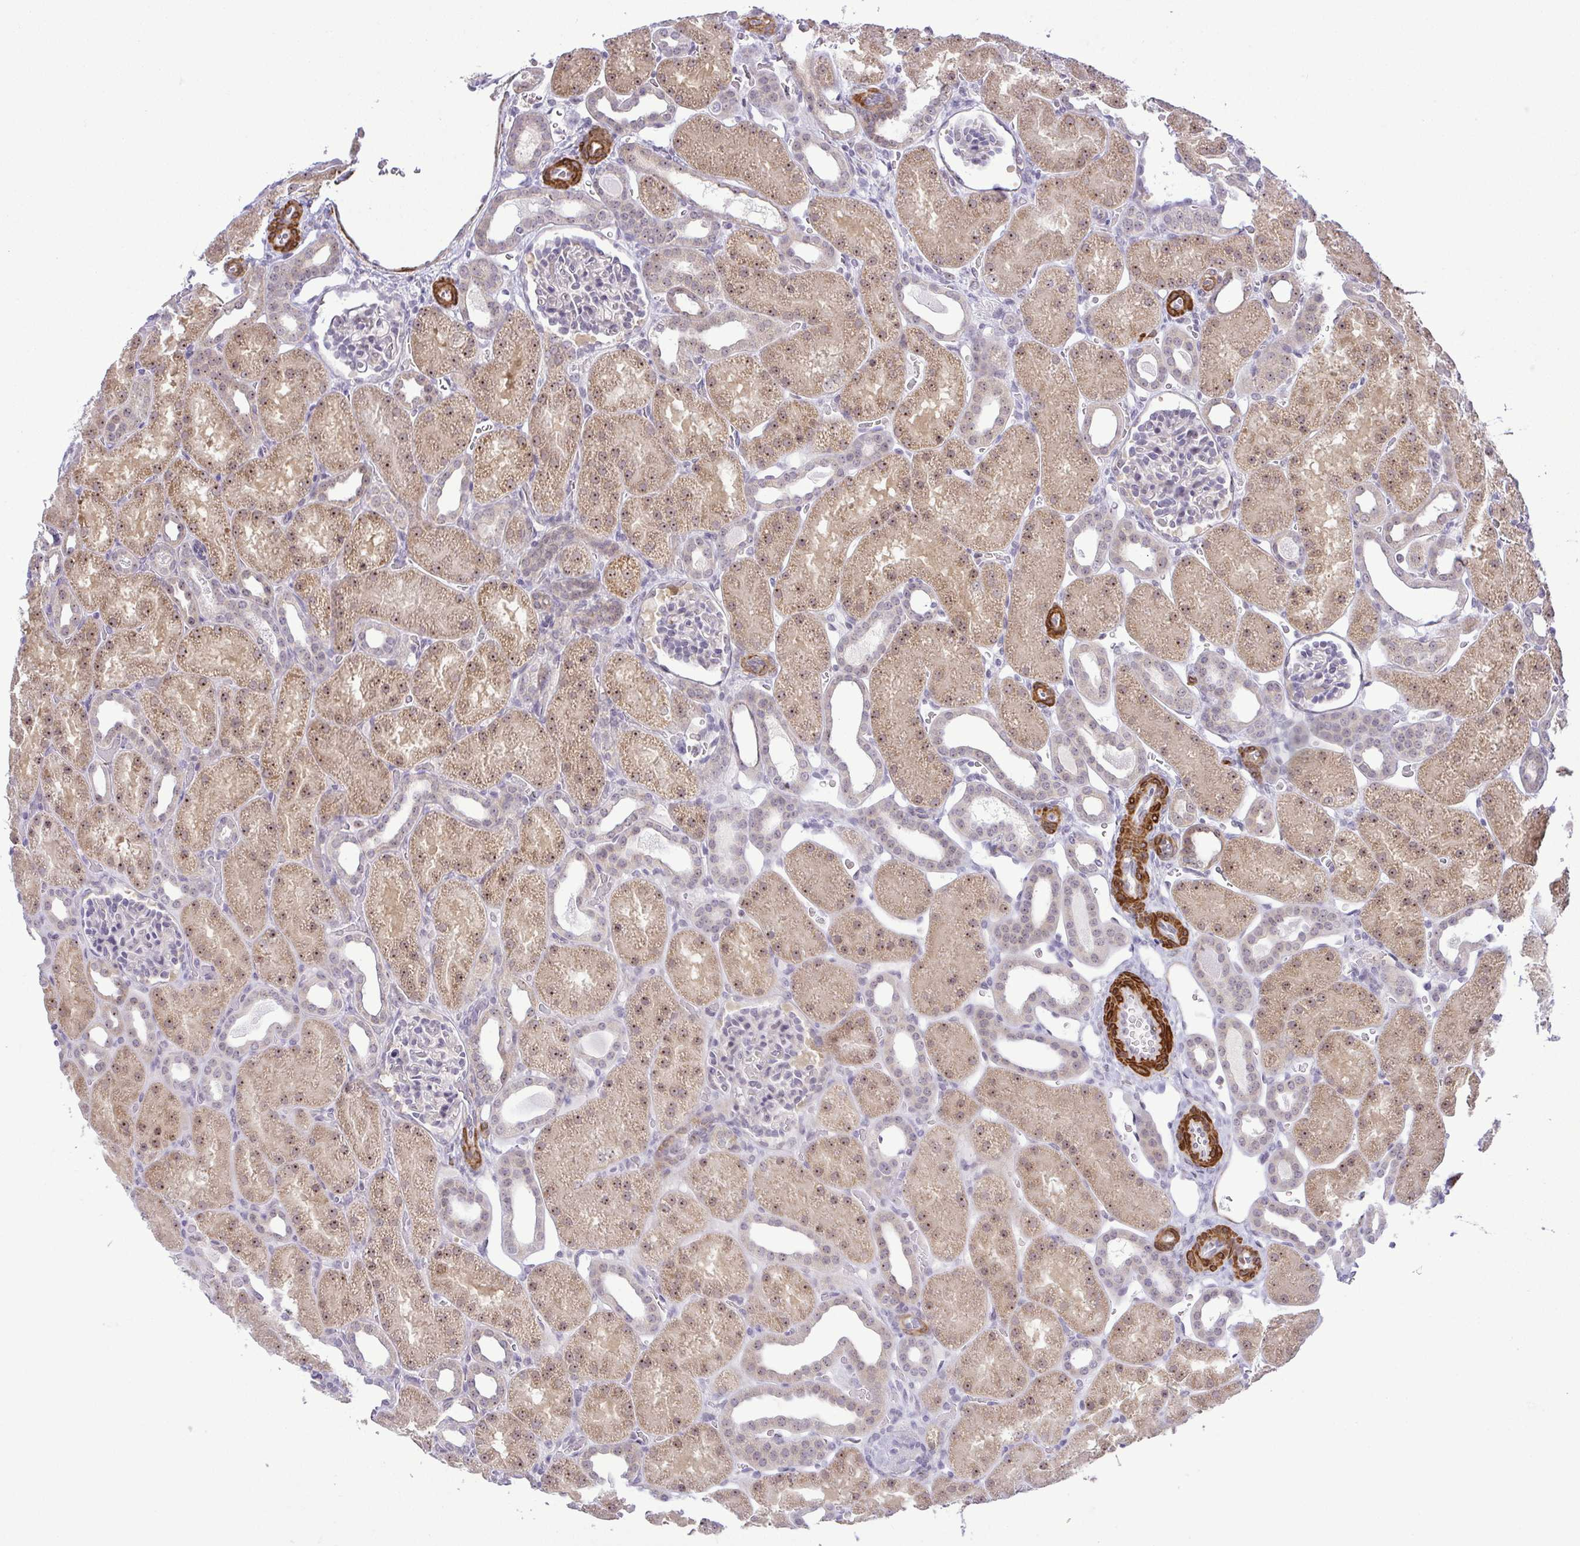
{"staining": {"intensity": "weak", "quantity": "<25%", "location": "nuclear"}, "tissue": "kidney", "cell_type": "Cells in glomeruli", "image_type": "normal", "snomed": [{"axis": "morphology", "description": "Normal tissue, NOS"}, {"axis": "topography", "description": "Kidney"}], "caption": "This is an immunohistochemistry (IHC) image of benign human kidney. There is no expression in cells in glomeruli.", "gene": "RSL24D1", "patient": {"sex": "male", "age": 2}}